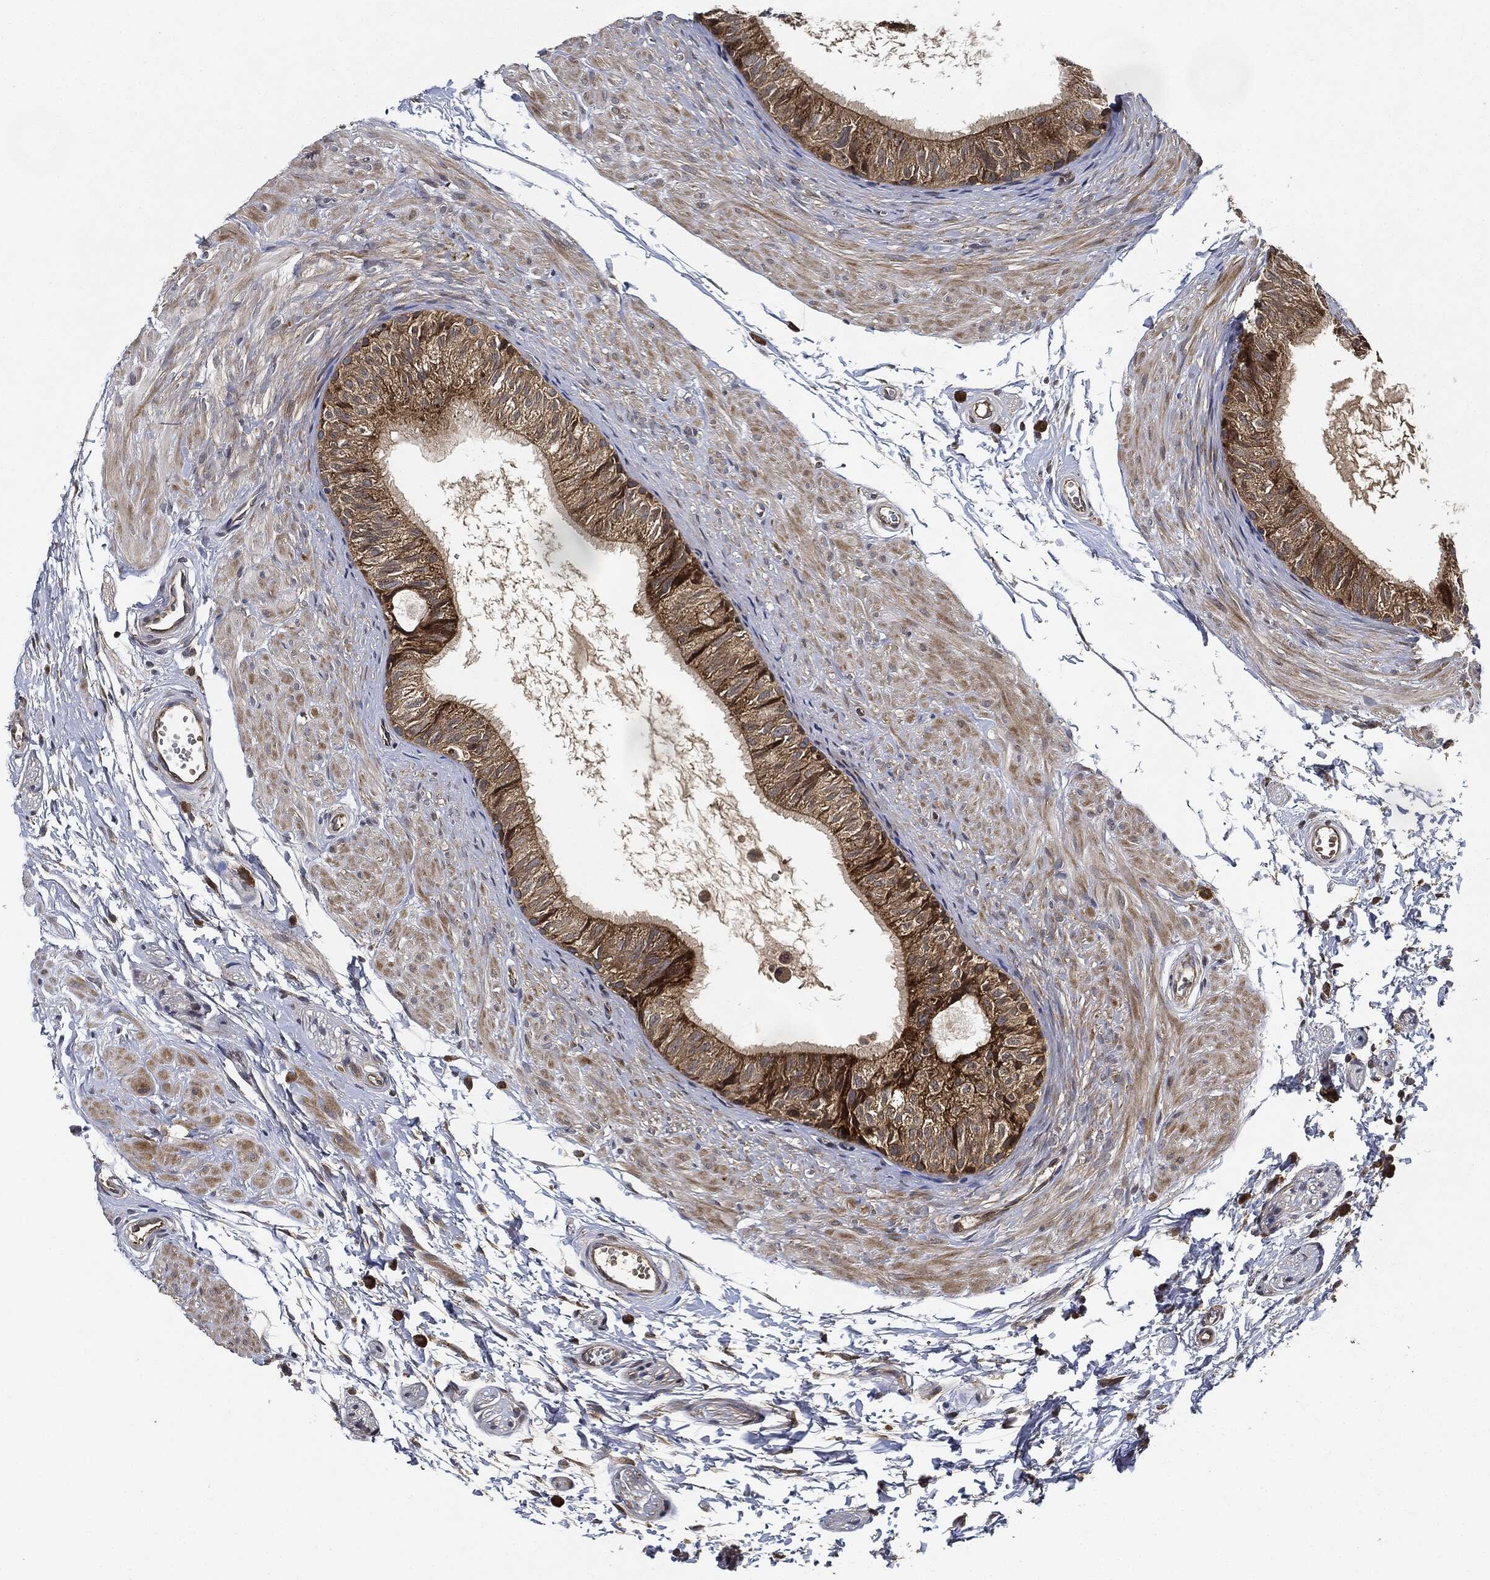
{"staining": {"intensity": "strong", "quantity": "25%-75%", "location": "cytoplasmic/membranous"}, "tissue": "epididymis", "cell_type": "Glandular cells", "image_type": "normal", "snomed": [{"axis": "morphology", "description": "Normal tissue, NOS"}, {"axis": "topography", "description": "Epididymis"}], "caption": "Immunohistochemical staining of benign human epididymis reveals strong cytoplasmic/membranous protein expression in about 25%-75% of glandular cells.", "gene": "MLST8", "patient": {"sex": "male", "age": 22}}